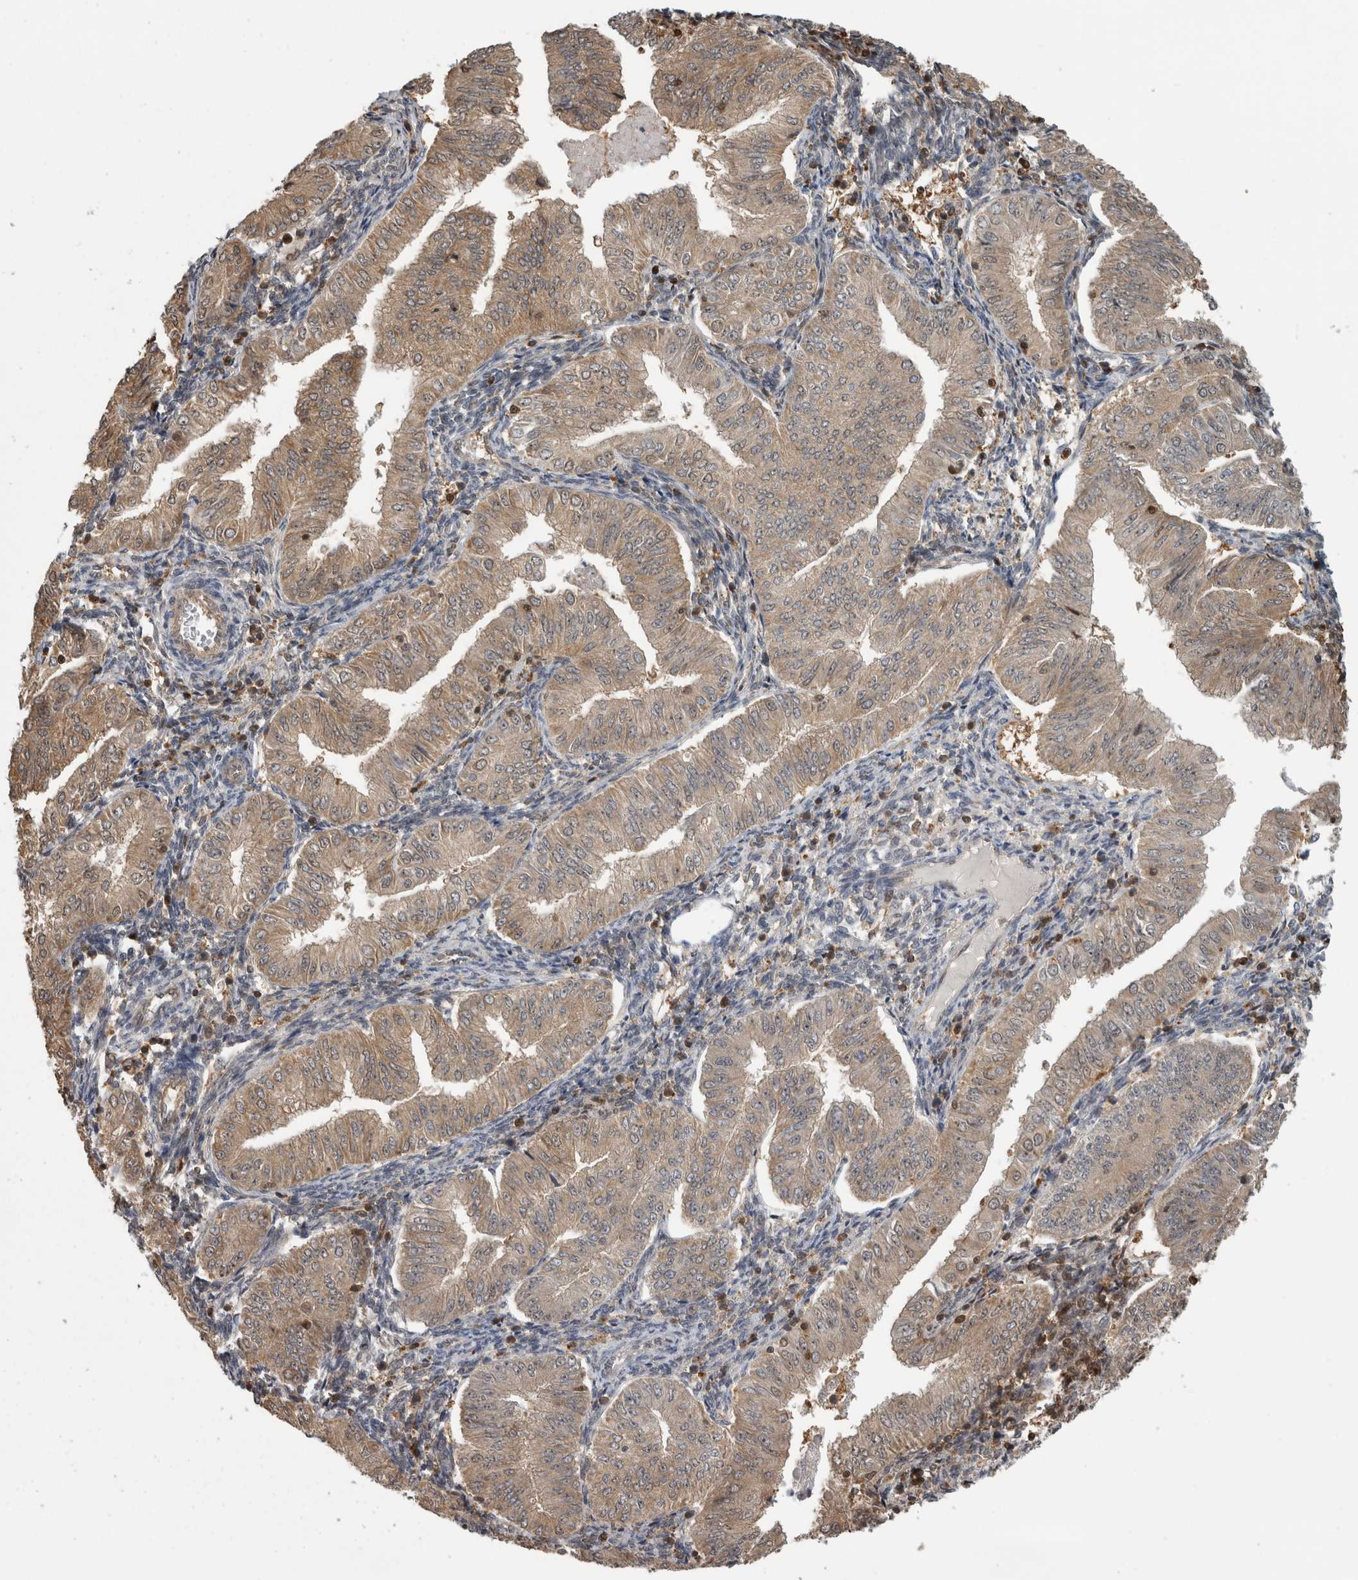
{"staining": {"intensity": "weak", "quantity": ">75%", "location": "cytoplasmic/membranous"}, "tissue": "endometrial cancer", "cell_type": "Tumor cells", "image_type": "cancer", "snomed": [{"axis": "morphology", "description": "Normal tissue, NOS"}, {"axis": "morphology", "description": "Adenocarcinoma, NOS"}, {"axis": "topography", "description": "Endometrium"}], "caption": "Protein expression by immunohistochemistry reveals weak cytoplasmic/membranous positivity in approximately >75% of tumor cells in endometrial cancer (adenocarcinoma).", "gene": "TDRD7", "patient": {"sex": "female", "age": 53}}